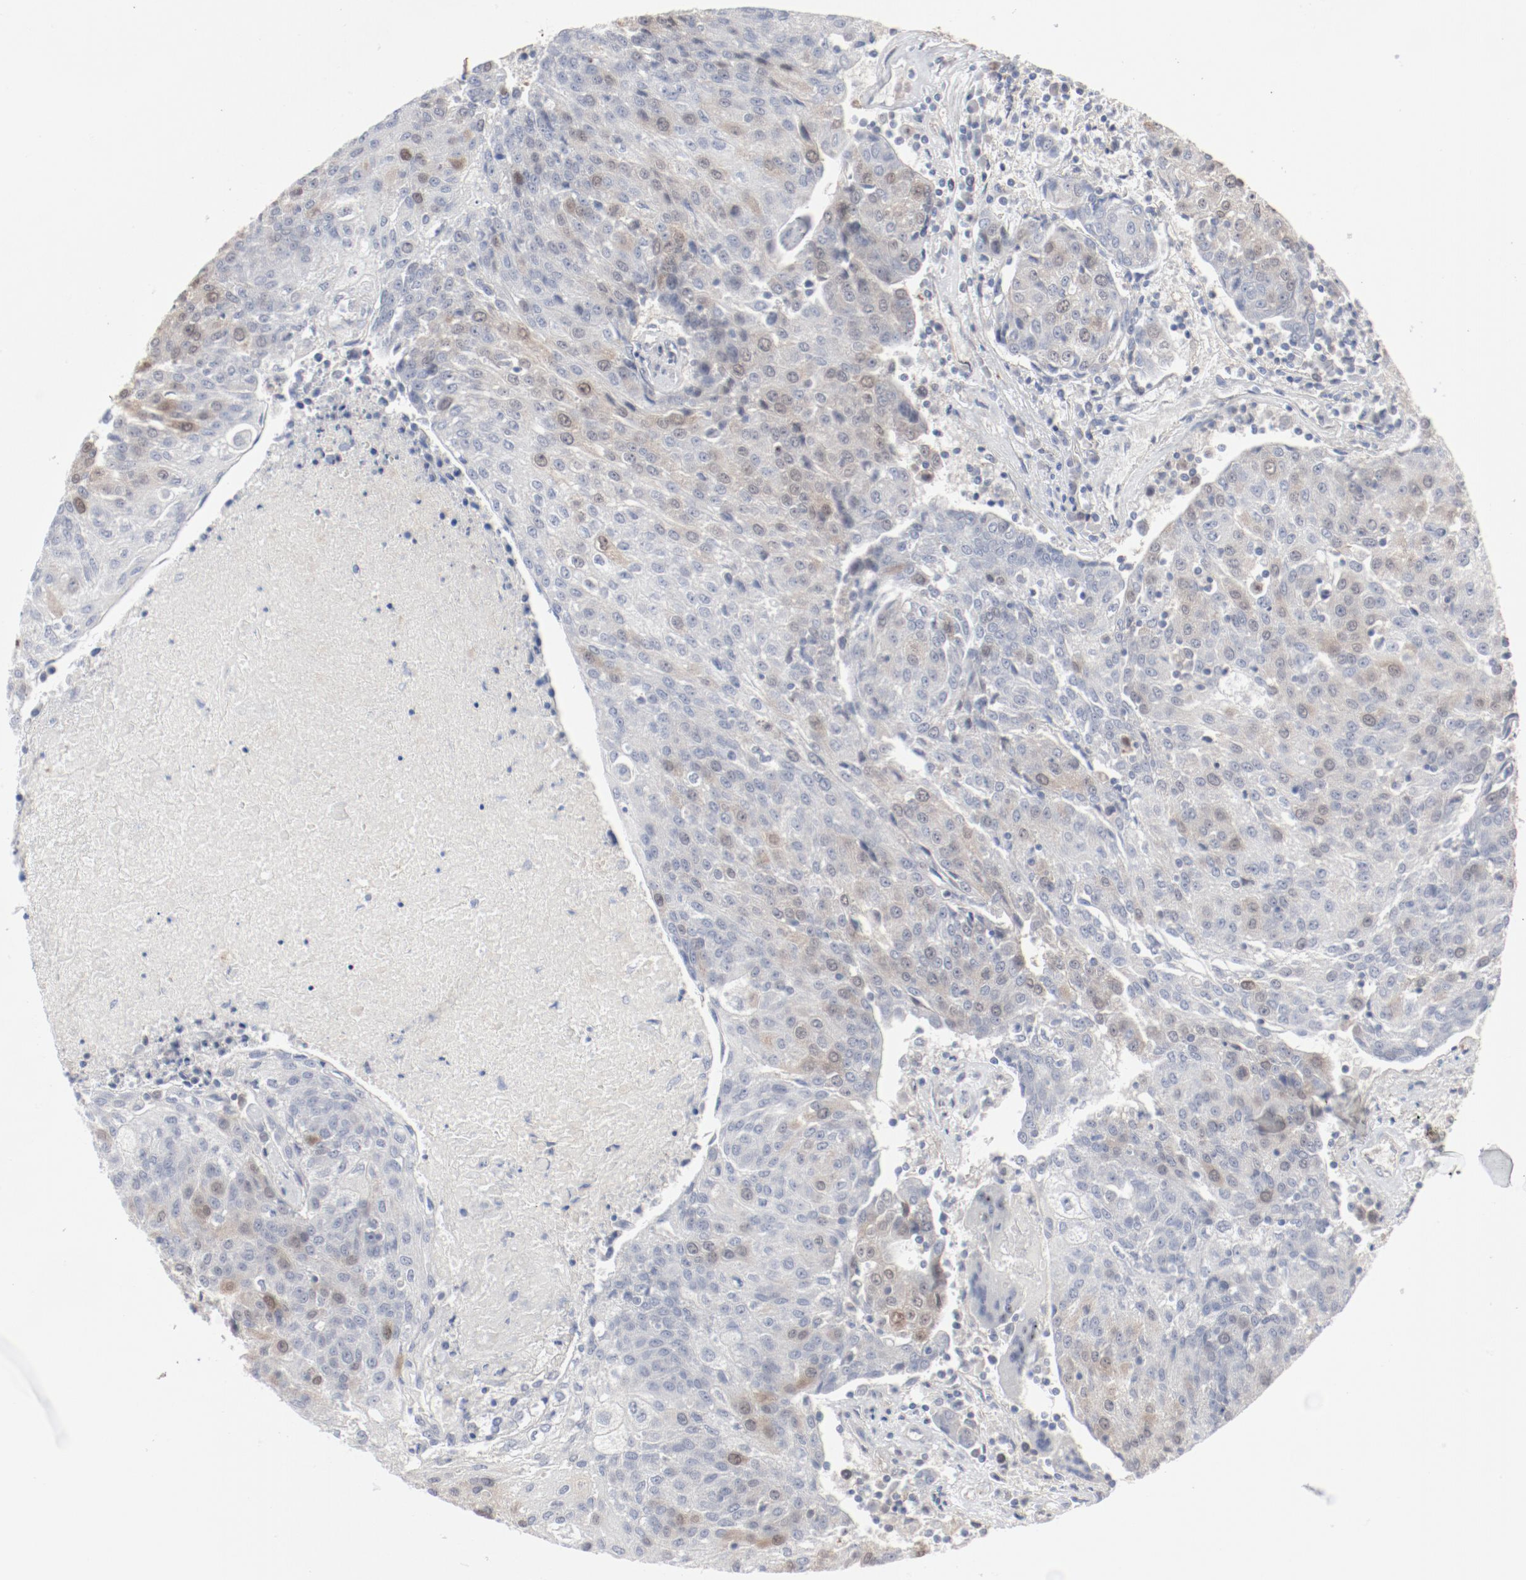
{"staining": {"intensity": "moderate", "quantity": ">75%", "location": "cytoplasmic/membranous,nuclear"}, "tissue": "urothelial cancer", "cell_type": "Tumor cells", "image_type": "cancer", "snomed": [{"axis": "morphology", "description": "Urothelial carcinoma, High grade"}, {"axis": "topography", "description": "Urinary bladder"}], "caption": "An IHC micrograph of neoplastic tissue is shown. Protein staining in brown shows moderate cytoplasmic/membranous and nuclear positivity in high-grade urothelial carcinoma within tumor cells.", "gene": "CDK1", "patient": {"sex": "female", "age": 85}}